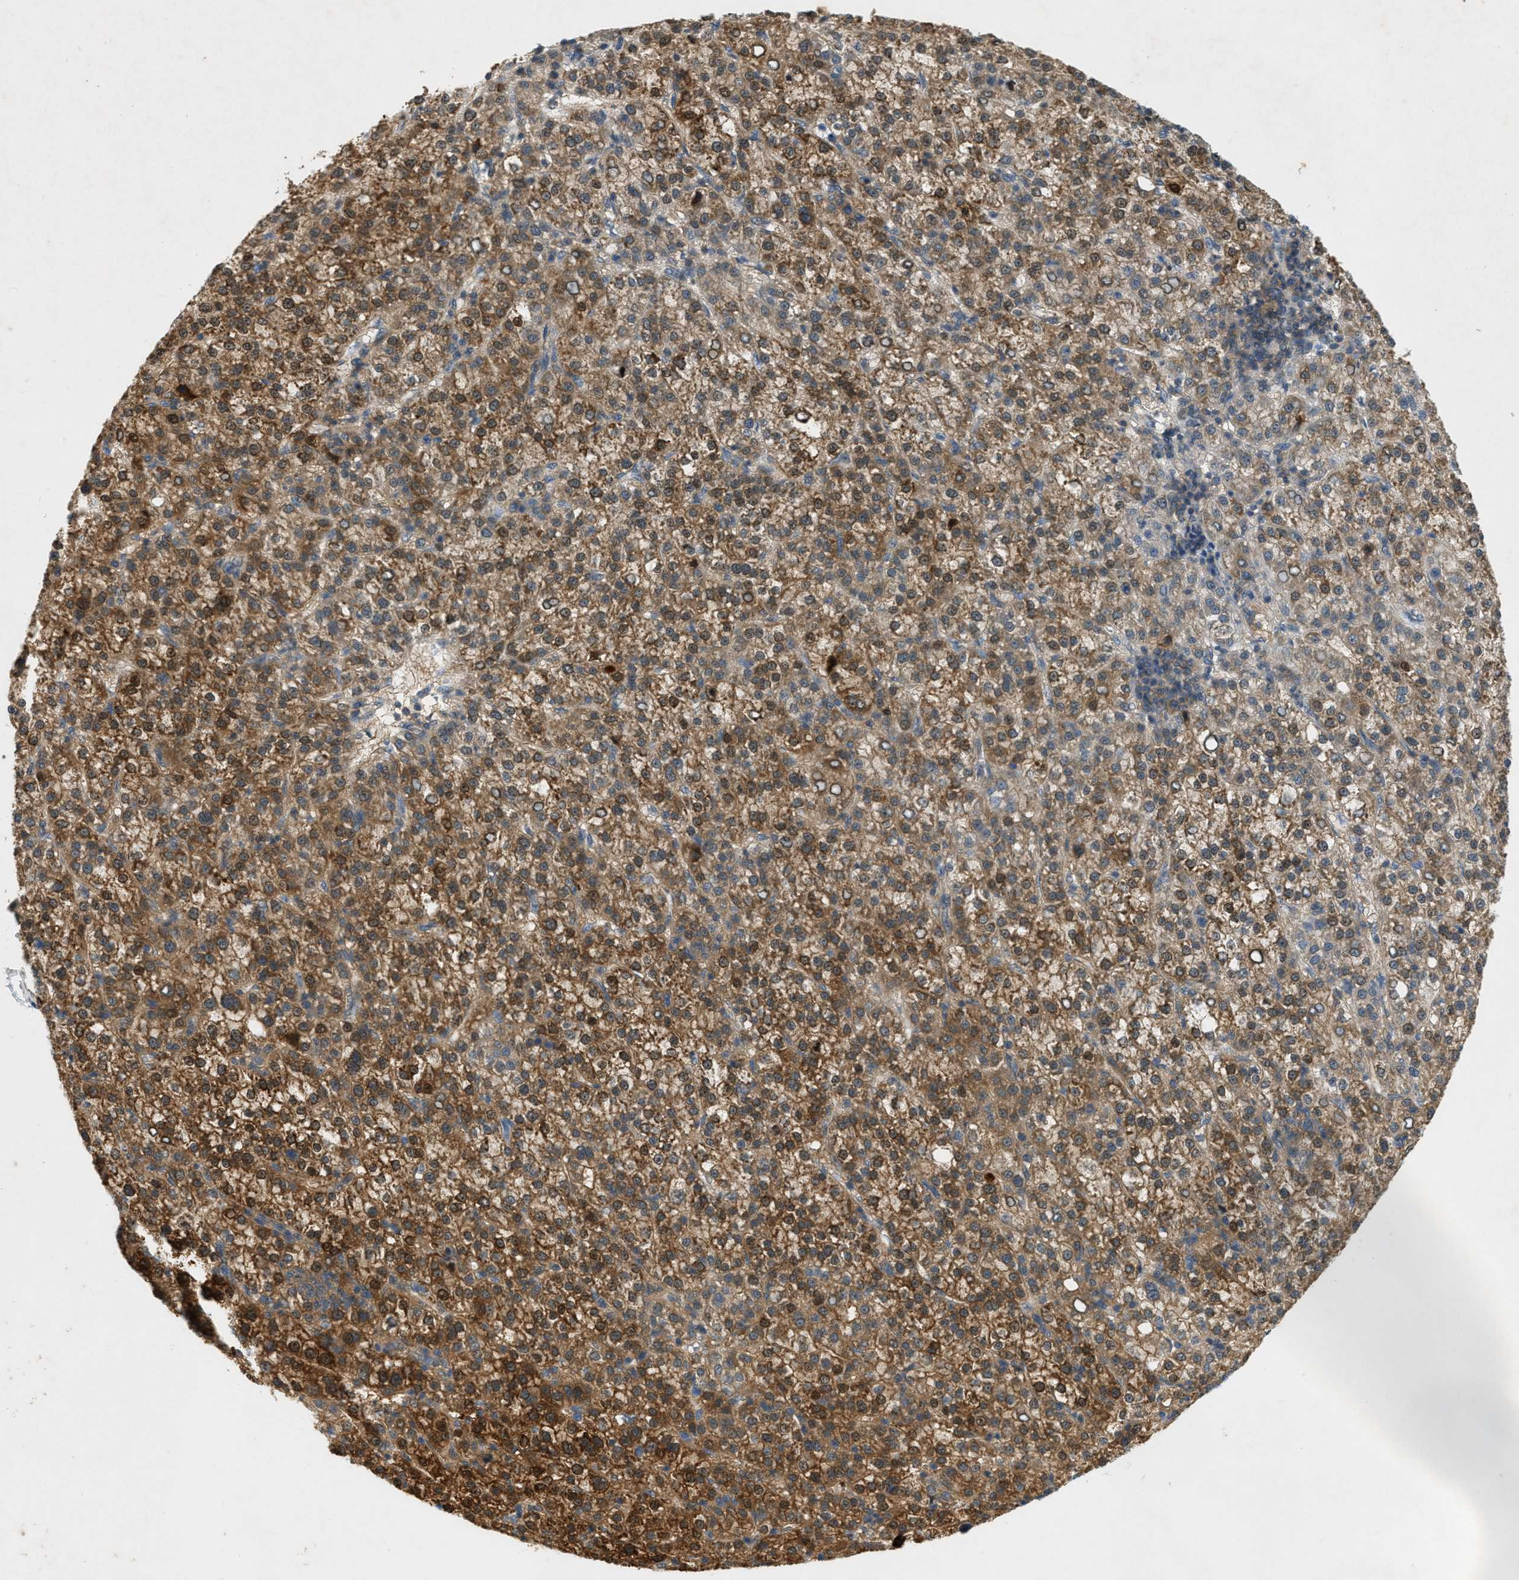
{"staining": {"intensity": "moderate", "quantity": ">75%", "location": "cytoplasmic/membranous,nuclear"}, "tissue": "liver cancer", "cell_type": "Tumor cells", "image_type": "cancer", "snomed": [{"axis": "morphology", "description": "Carcinoma, Hepatocellular, NOS"}, {"axis": "topography", "description": "Liver"}], "caption": "A high-resolution micrograph shows immunohistochemistry (IHC) staining of liver cancer, which demonstrates moderate cytoplasmic/membranous and nuclear positivity in approximately >75% of tumor cells.", "gene": "PDCL3", "patient": {"sex": "female", "age": 58}}